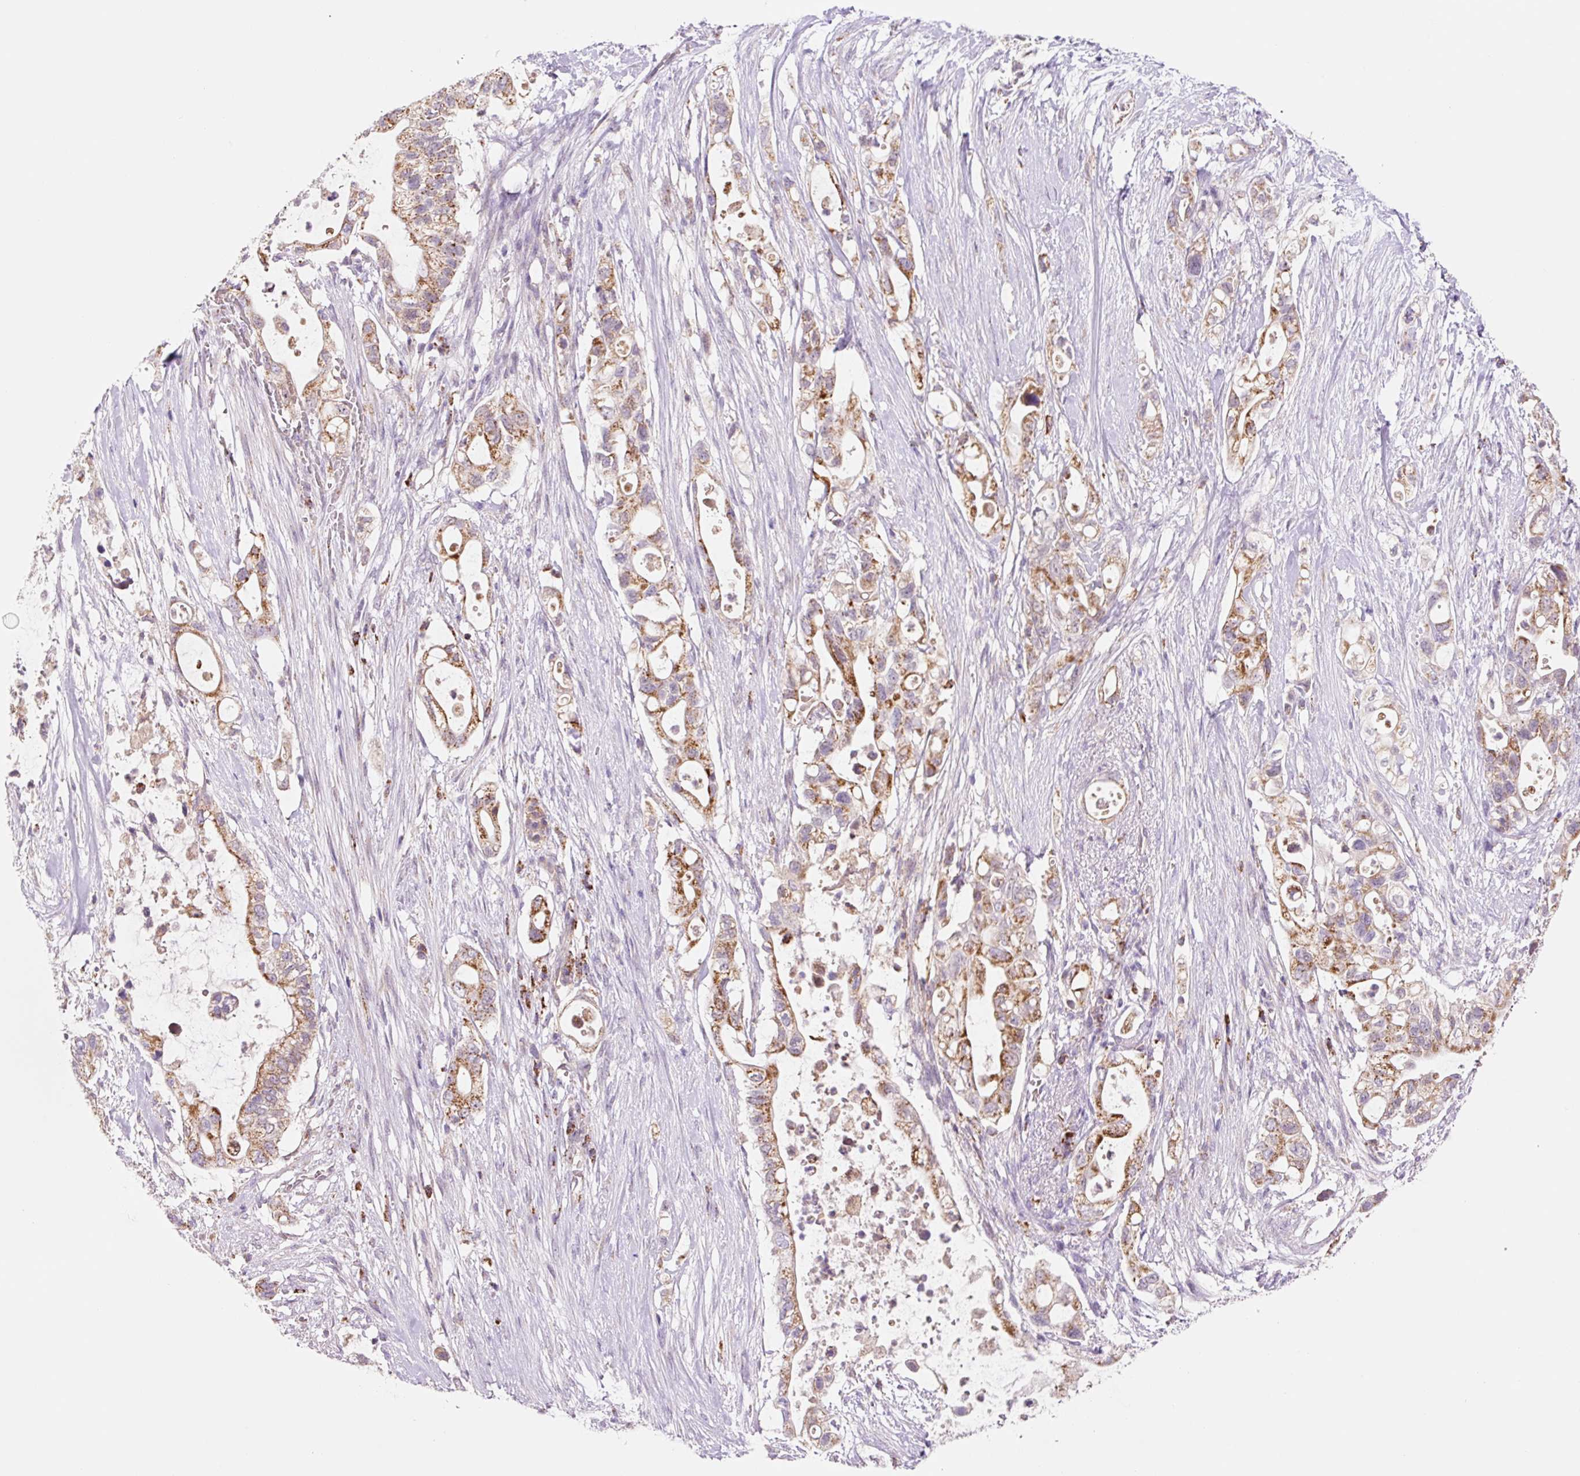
{"staining": {"intensity": "moderate", "quantity": ">75%", "location": "cytoplasmic/membranous"}, "tissue": "pancreatic cancer", "cell_type": "Tumor cells", "image_type": "cancer", "snomed": [{"axis": "morphology", "description": "Adenocarcinoma, NOS"}, {"axis": "topography", "description": "Pancreas"}], "caption": "Tumor cells show medium levels of moderate cytoplasmic/membranous positivity in about >75% of cells in pancreatic adenocarcinoma.", "gene": "PCK2", "patient": {"sex": "female", "age": 72}}